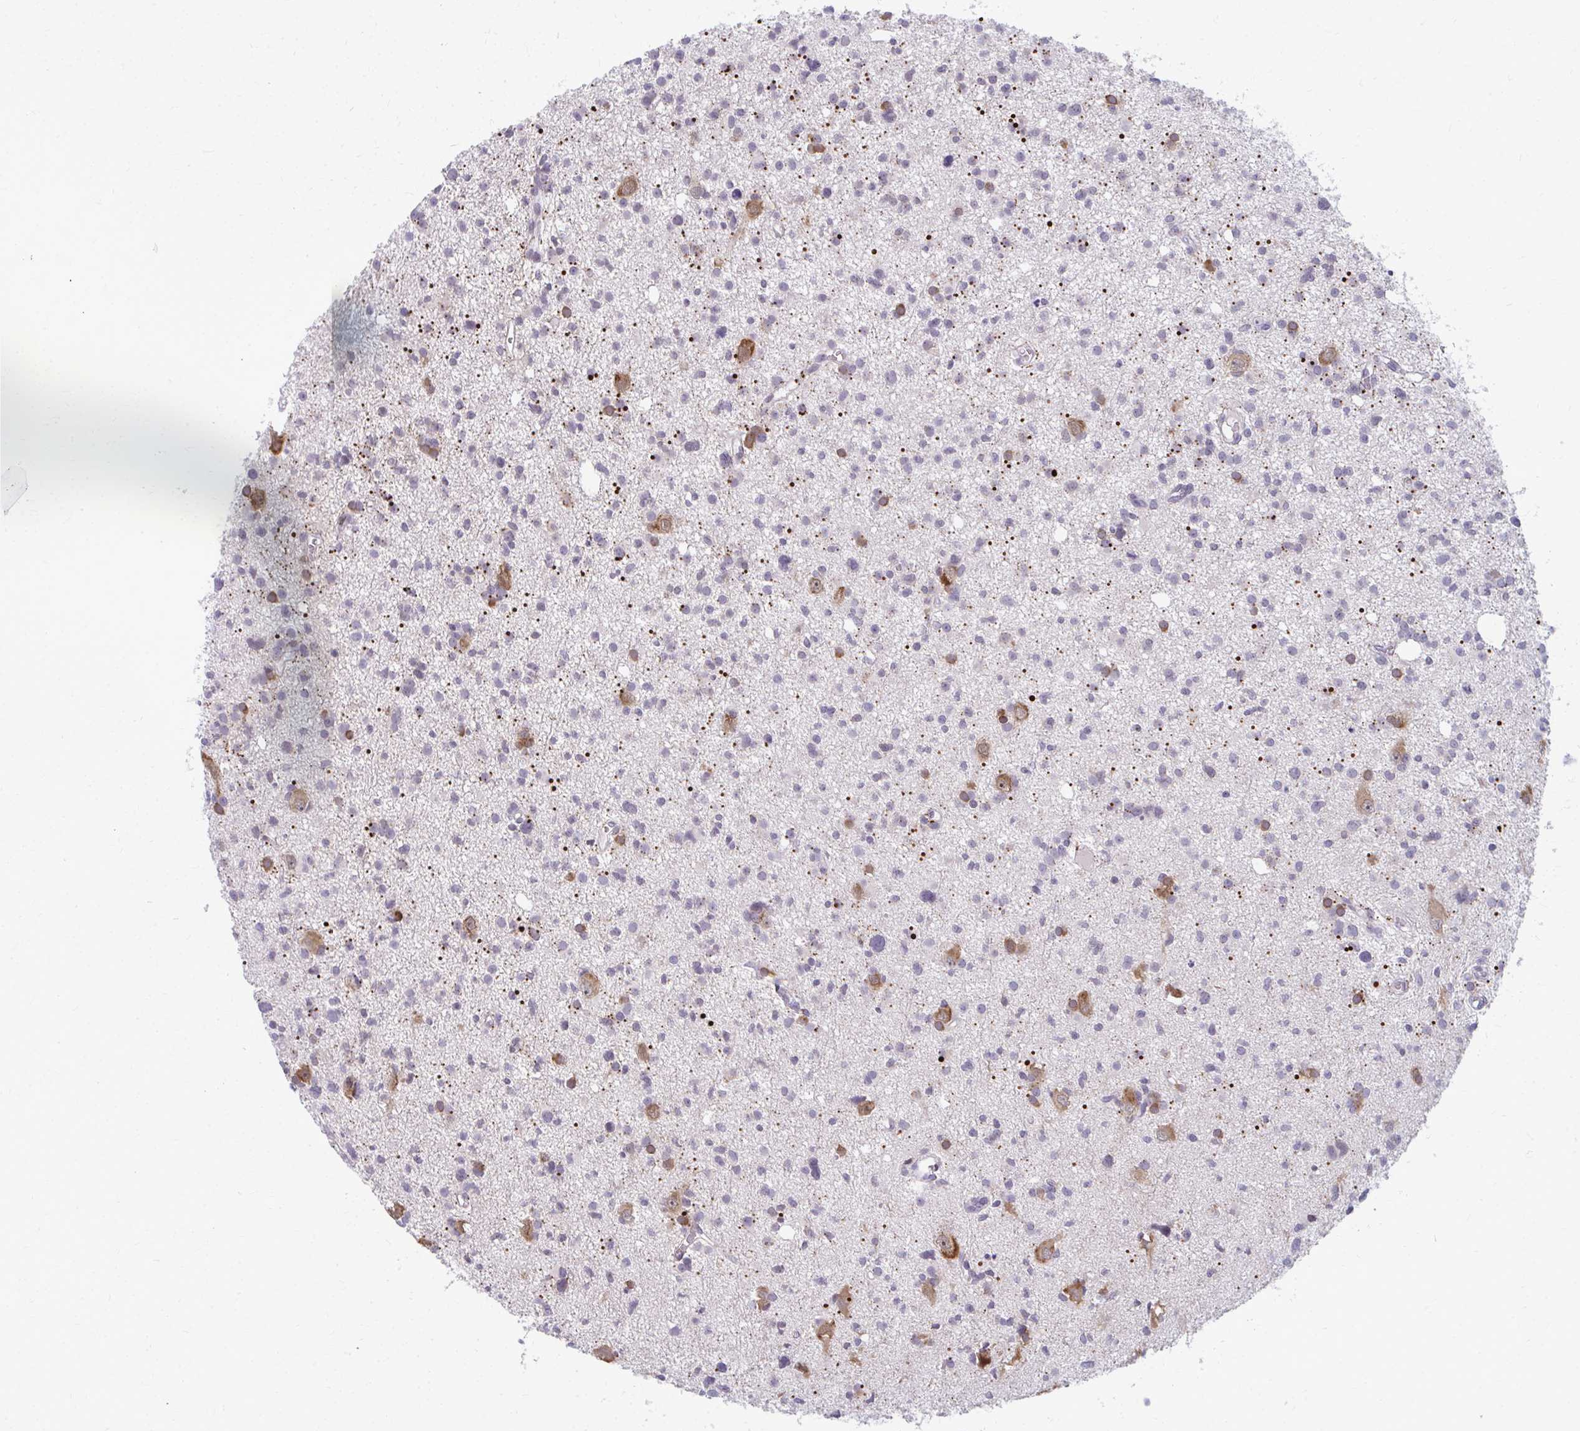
{"staining": {"intensity": "negative", "quantity": "none", "location": "none"}, "tissue": "glioma", "cell_type": "Tumor cells", "image_type": "cancer", "snomed": [{"axis": "morphology", "description": "Glioma, malignant, High grade"}, {"axis": "topography", "description": "Brain"}], "caption": "High power microscopy histopathology image of an IHC photomicrograph of glioma, revealing no significant positivity in tumor cells.", "gene": "MAF1", "patient": {"sex": "male", "age": 23}}